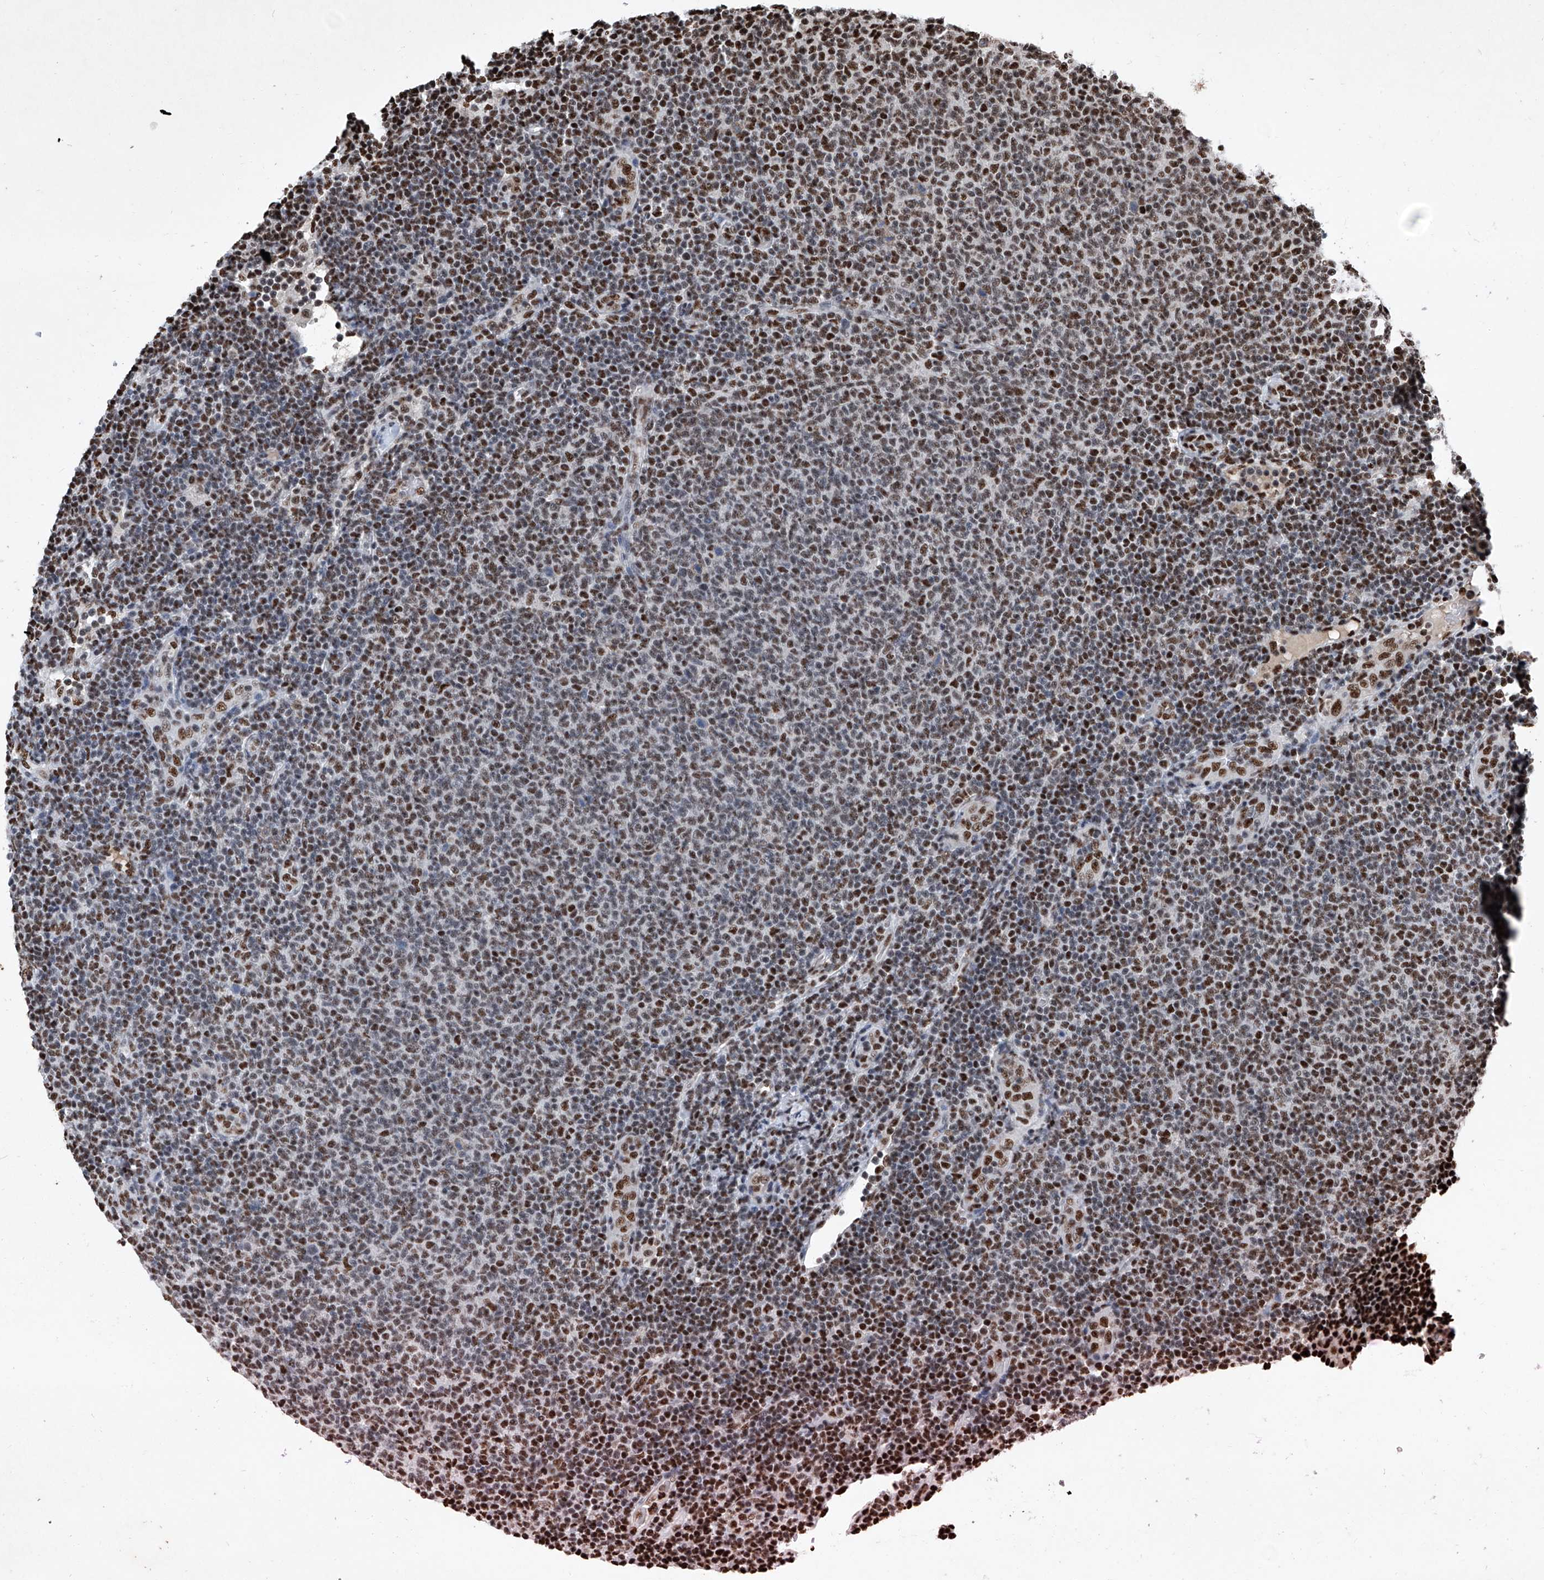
{"staining": {"intensity": "strong", "quantity": "25%-75%", "location": "nuclear"}, "tissue": "lymphoma", "cell_type": "Tumor cells", "image_type": "cancer", "snomed": [{"axis": "morphology", "description": "Malignant lymphoma, non-Hodgkin's type, Low grade"}, {"axis": "topography", "description": "Lymph node"}], "caption": "A brown stain labels strong nuclear positivity of a protein in human lymphoma tumor cells.", "gene": "DDX39B", "patient": {"sex": "male", "age": 66}}